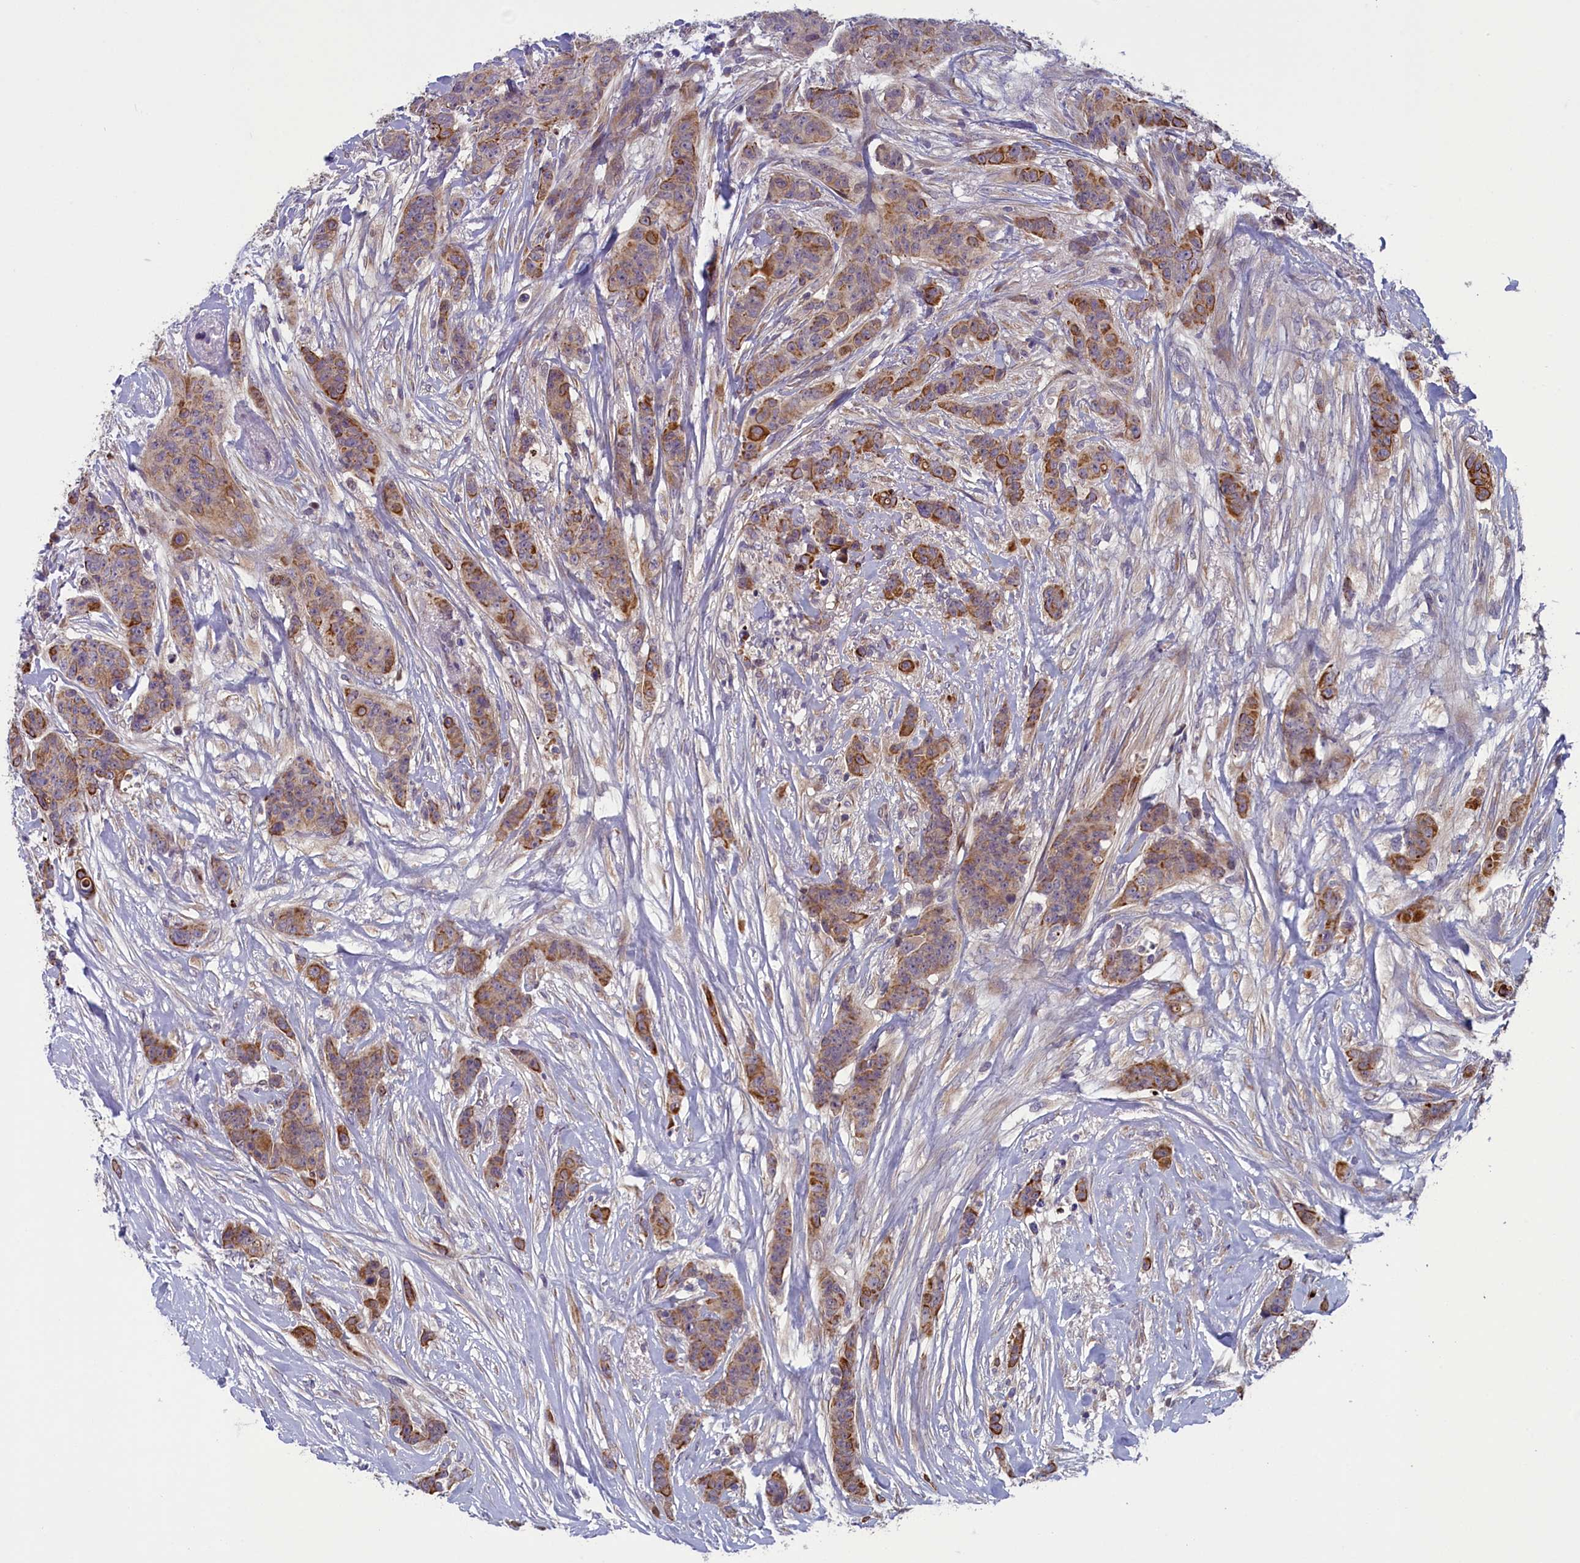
{"staining": {"intensity": "moderate", "quantity": ">75%", "location": "cytoplasmic/membranous"}, "tissue": "breast cancer", "cell_type": "Tumor cells", "image_type": "cancer", "snomed": [{"axis": "morphology", "description": "Duct carcinoma"}, {"axis": "topography", "description": "Breast"}], "caption": "Protein analysis of breast cancer (infiltrating ductal carcinoma) tissue demonstrates moderate cytoplasmic/membranous positivity in approximately >75% of tumor cells.", "gene": "ANKRD39", "patient": {"sex": "female", "age": 40}}